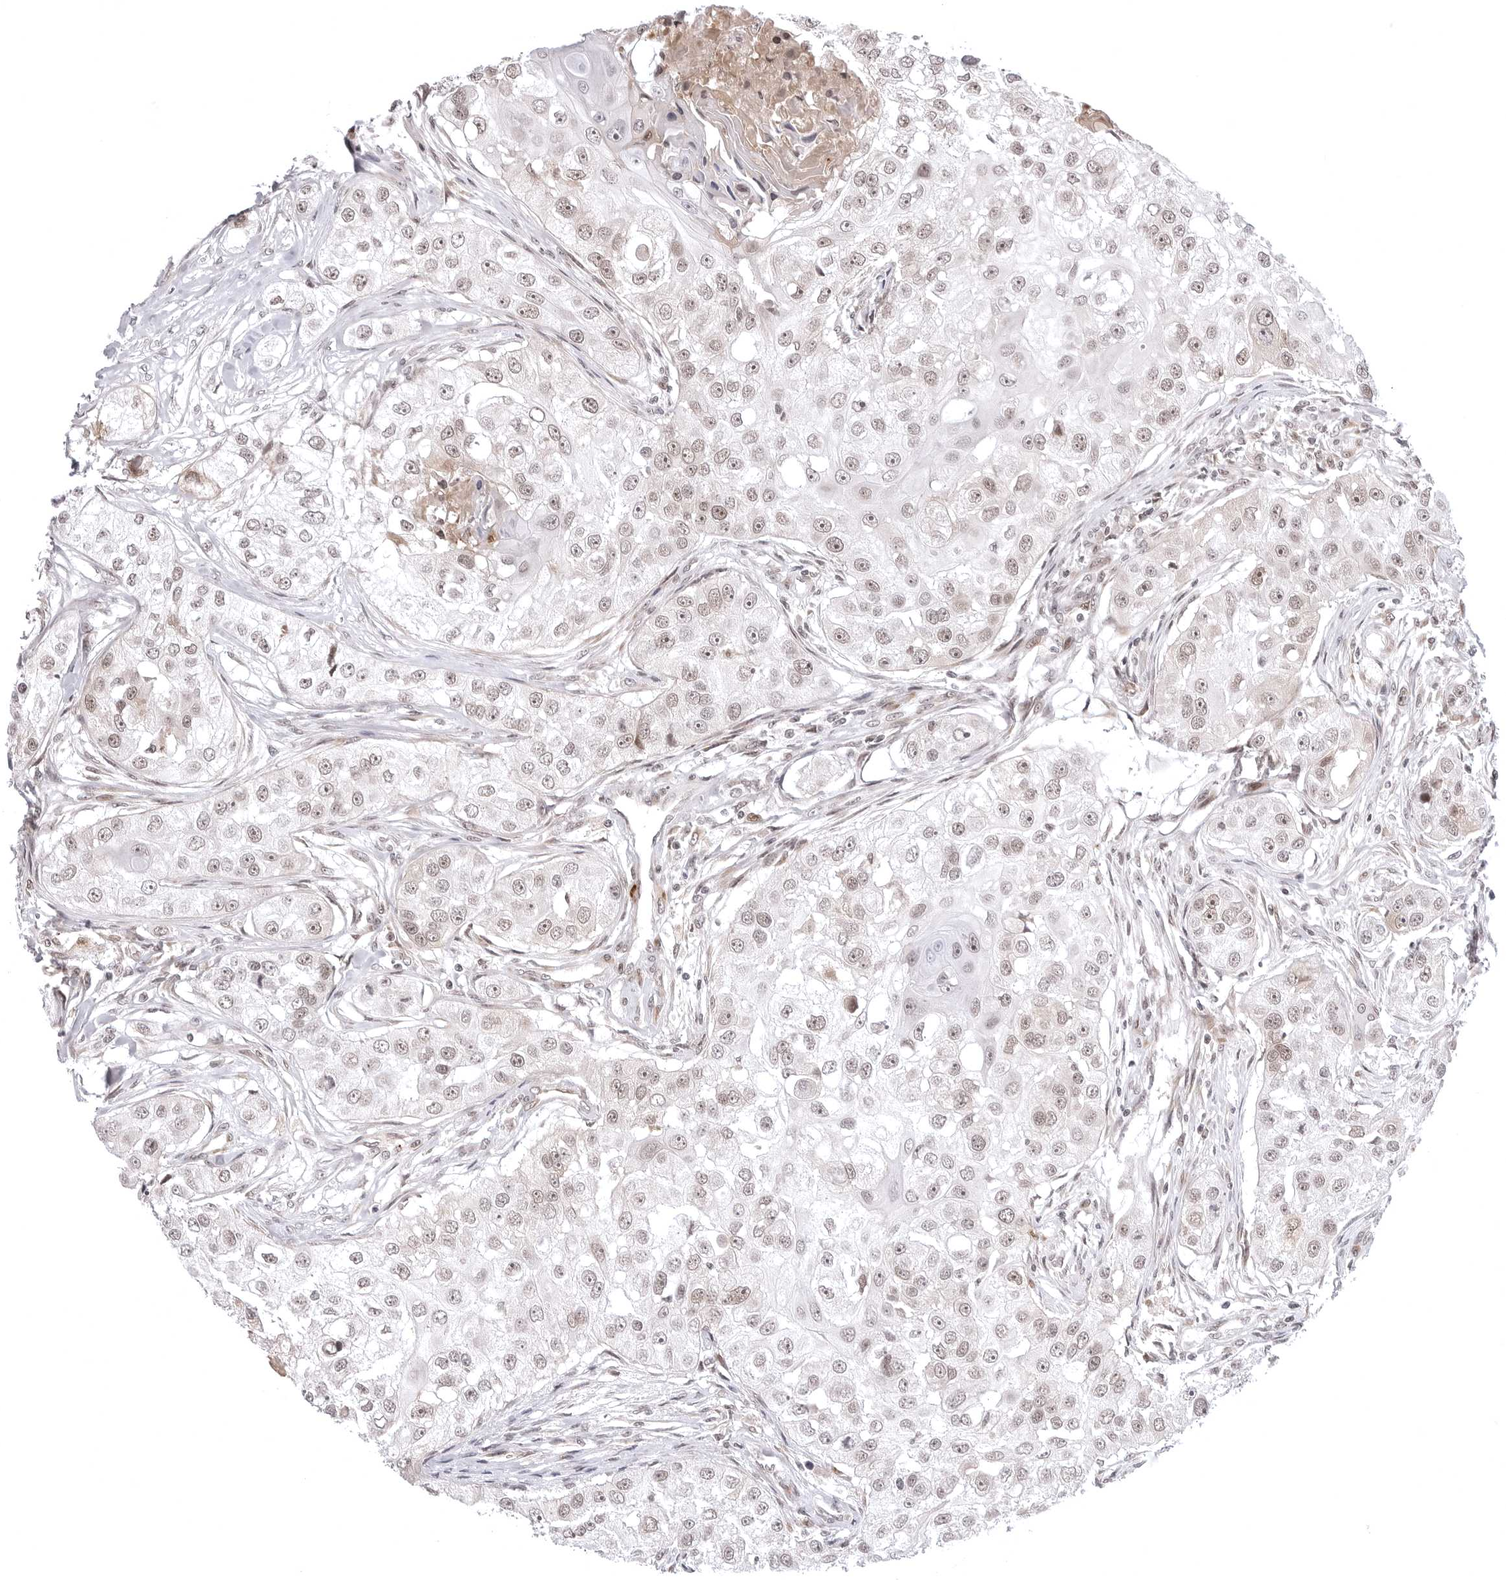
{"staining": {"intensity": "weak", "quantity": ">75%", "location": "nuclear"}, "tissue": "head and neck cancer", "cell_type": "Tumor cells", "image_type": "cancer", "snomed": [{"axis": "morphology", "description": "Normal tissue, NOS"}, {"axis": "morphology", "description": "Squamous cell carcinoma, NOS"}, {"axis": "topography", "description": "Skeletal muscle"}, {"axis": "topography", "description": "Head-Neck"}], "caption": "About >75% of tumor cells in head and neck squamous cell carcinoma exhibit weak nuclear protein staining as visualized by brown immunohistochemical staining.", "gene": "PHF3", "patient": {"sex": "male", "age": 51}}